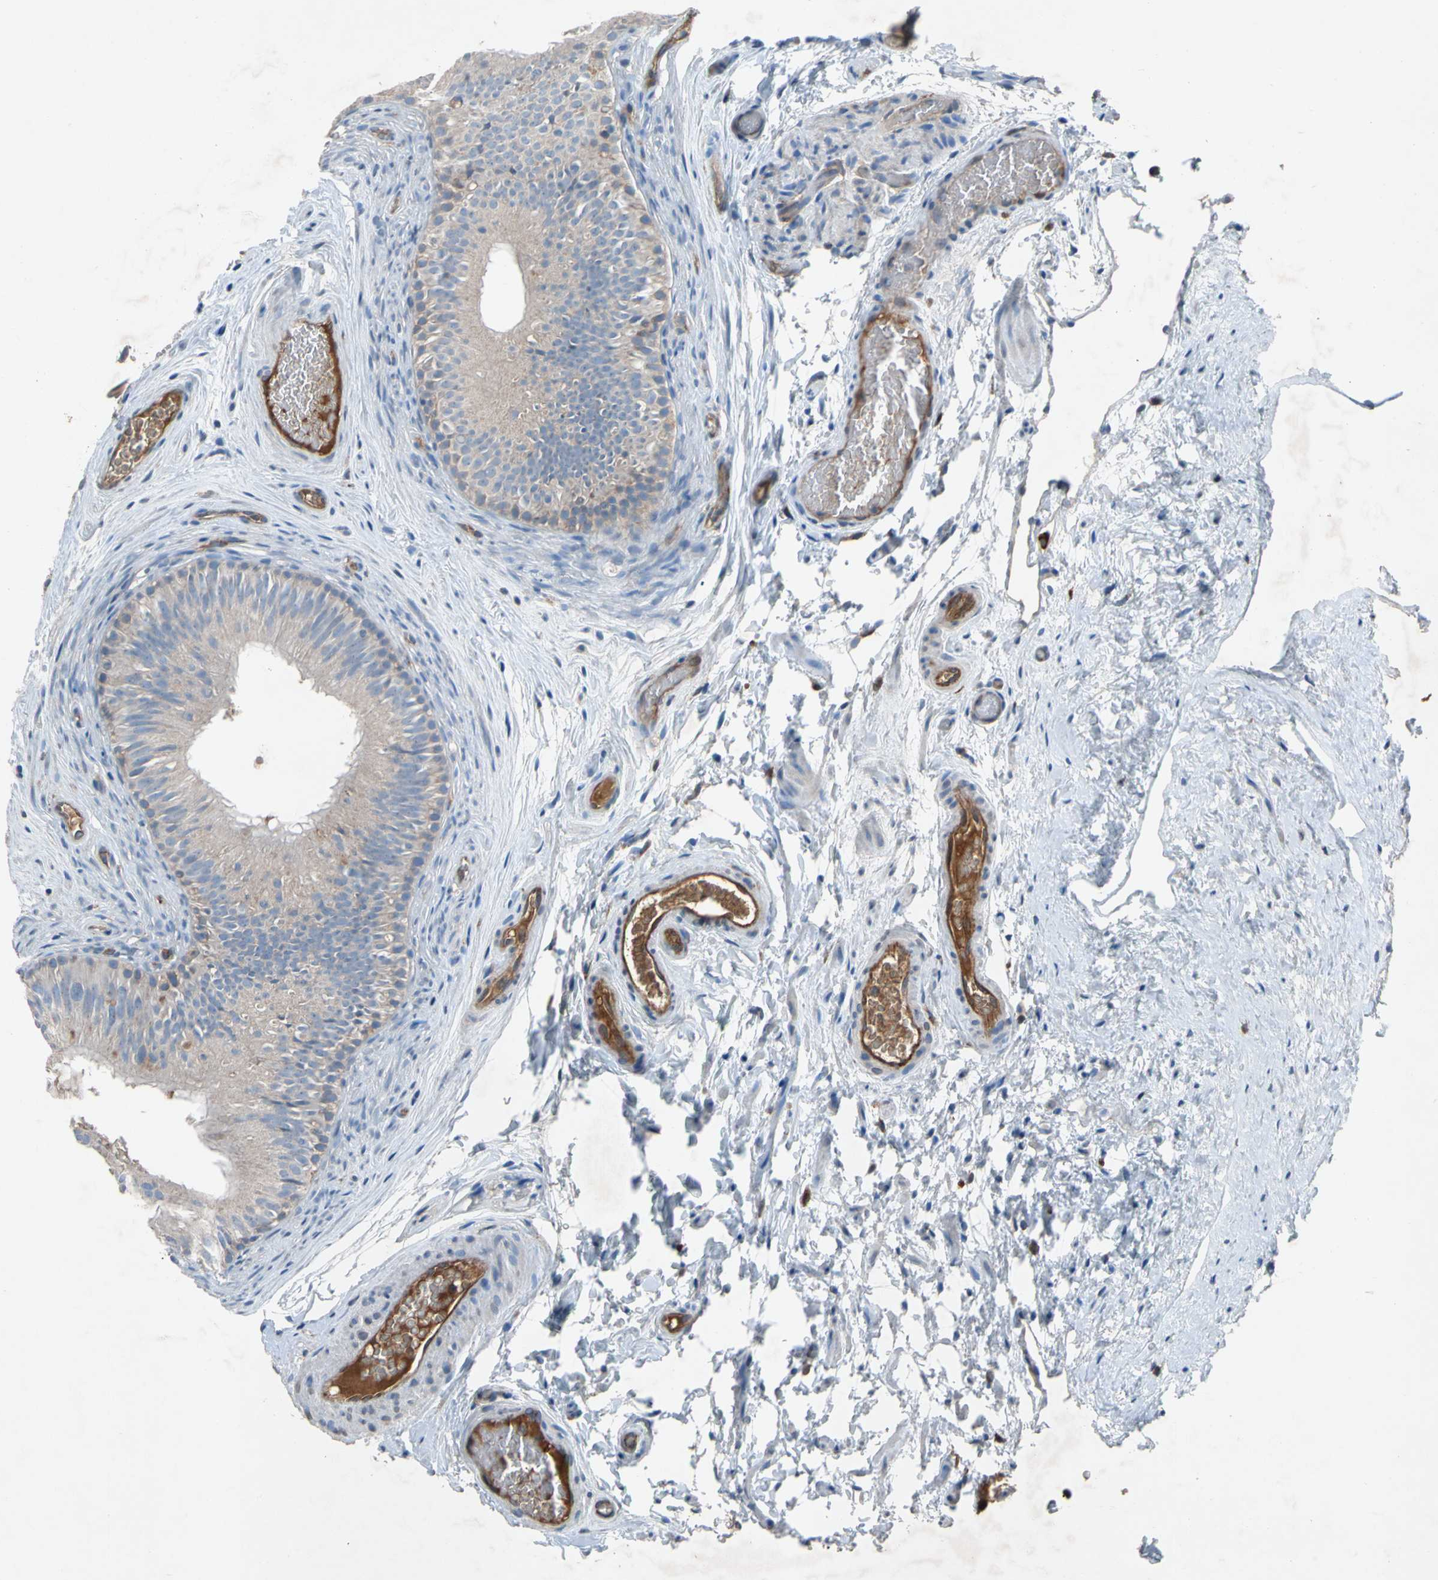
{"staining": {"intensity": "weak", "quantity": ">75%", "location": "cytoplasmic/membranous"}, "tissue": "epididymis", "cell_type": "Glandular cells", "image_type": "normal", "snomed": [{"axis": "morphology", "description": "Normal tissue, NOS"}, {"axis": "topography", "description": "Epididymis"}], "caption": "Approximately >75% of glandular cells in normal human epididymis reveal weak cytoplasmic/membranous protein expression as visualized by brown immunohistochemical staining.", "gene": "NDFIP2", "patient": {"sex": "male", "age": 36}}